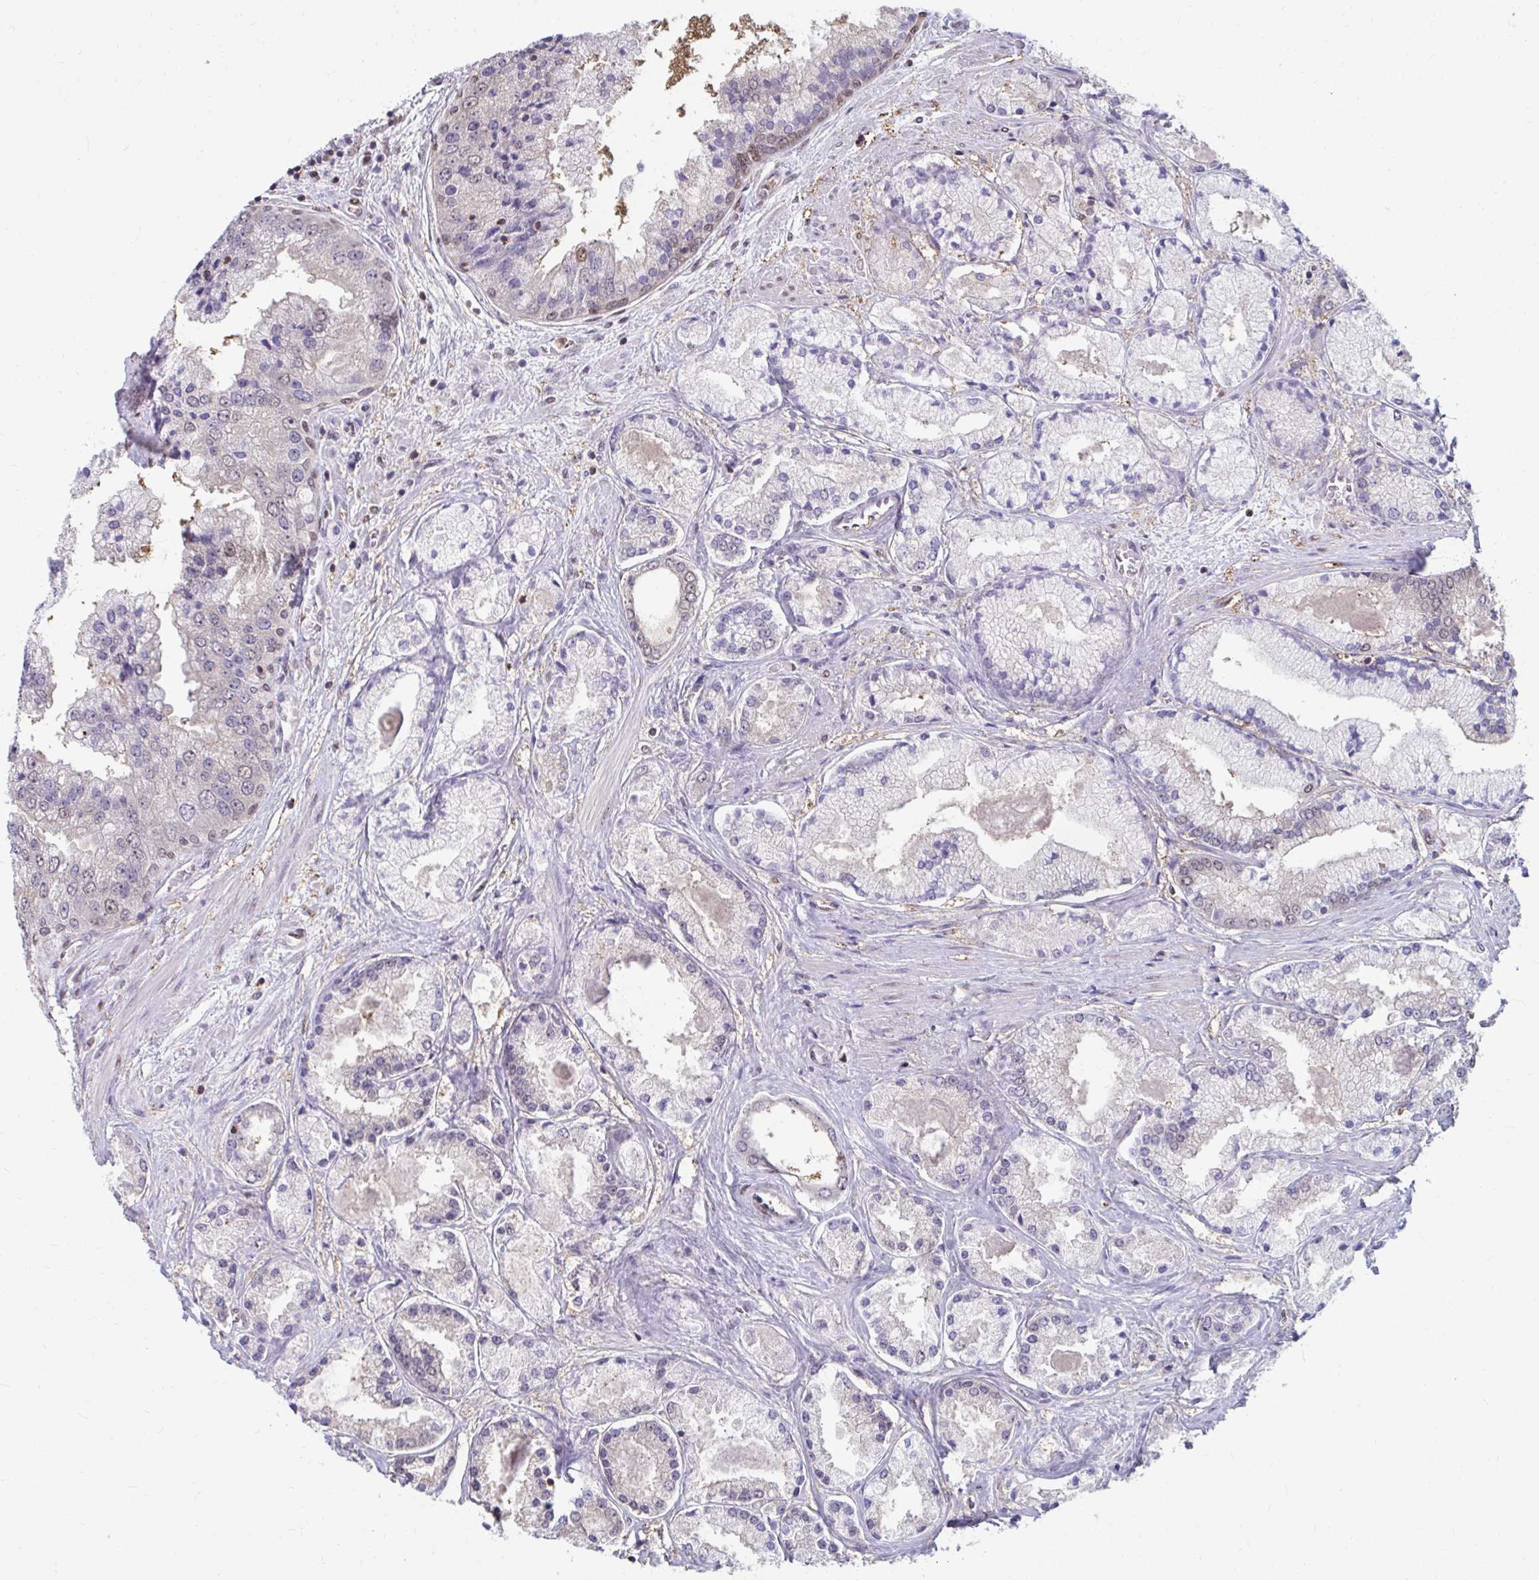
{"staining": {"intensity": "weak", "quantity": "<25%", "location": "nuclear"}, "tissue": "prostate cancer", "cell_type": "Tumor cells", "image_type": "cancer", "snomed": [{"axis": "morphology", "description": "Adenocarcinoma, High grade"}, {"axis": "topography", "description": "Prostate"}], "caption": "IHC image of human prostate high-grade adenocarcinoma stained for a protein (brown), which reveals no positivity in tumor cells.", "gene": "ING4", "patient": {"sex": "male", "age": 67}}